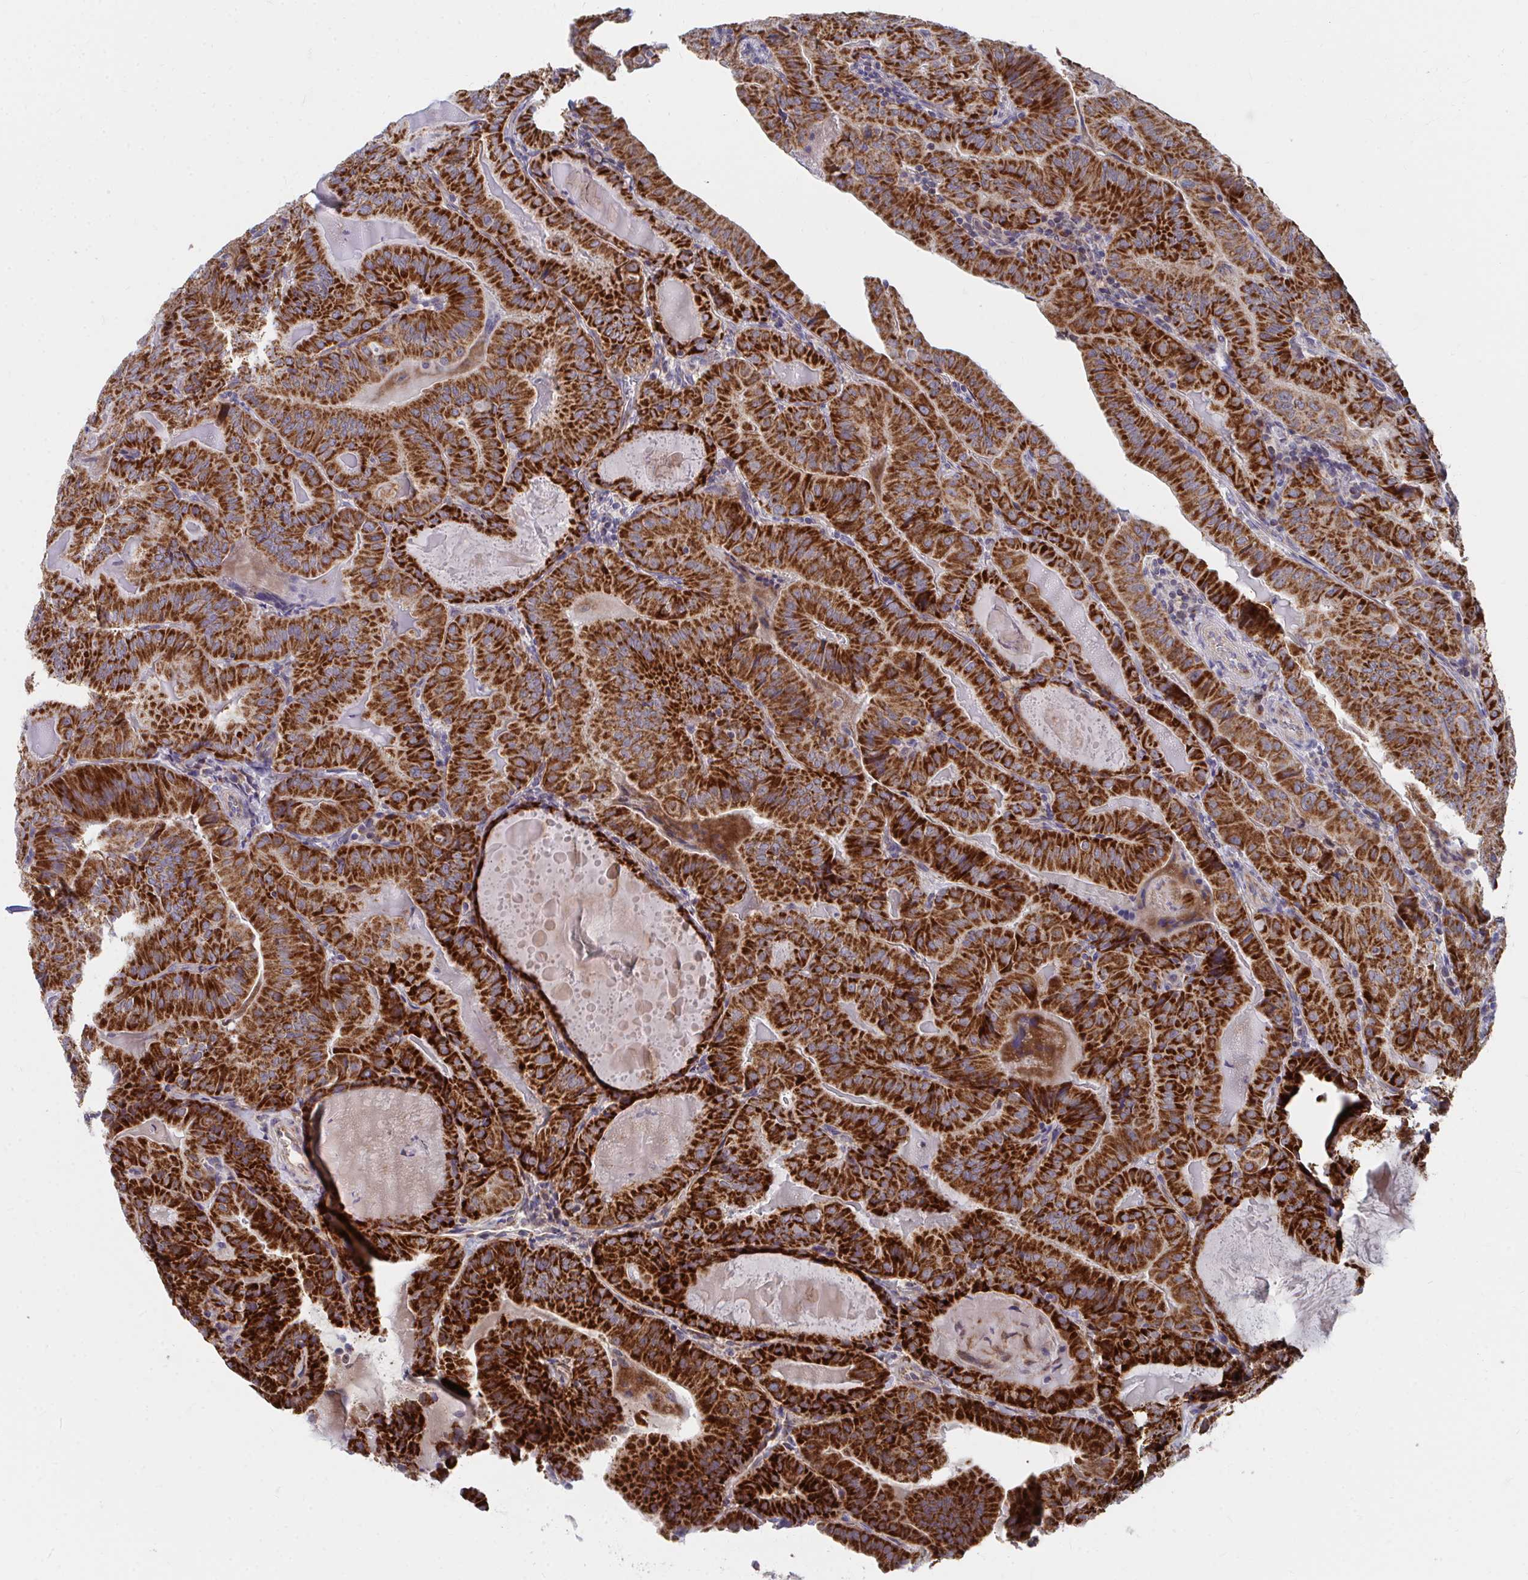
{"staining": {"intensity": "strong", "quantity": ">75%", "location": "cytoplasmic/membranous"}, "tissue": "thyroid cancer", "cell_type": "Tumor cells", "image_type": "cancer", "snomed": [{"axis": "morphology", "description": "Papillary adenocarcinoma, NOS"}, {"axis": "topography", "description": "Thyroid gland"}], "caption": "Immunohistochemistry (IHC) of thyroid papillary adenocarcinoma exhibits high levels of strong cytoplasmic/membranous expression in approximately >75% of tumor cells.", "gene": "PEX3", "patient": {"sex": "female", "age": 68}}